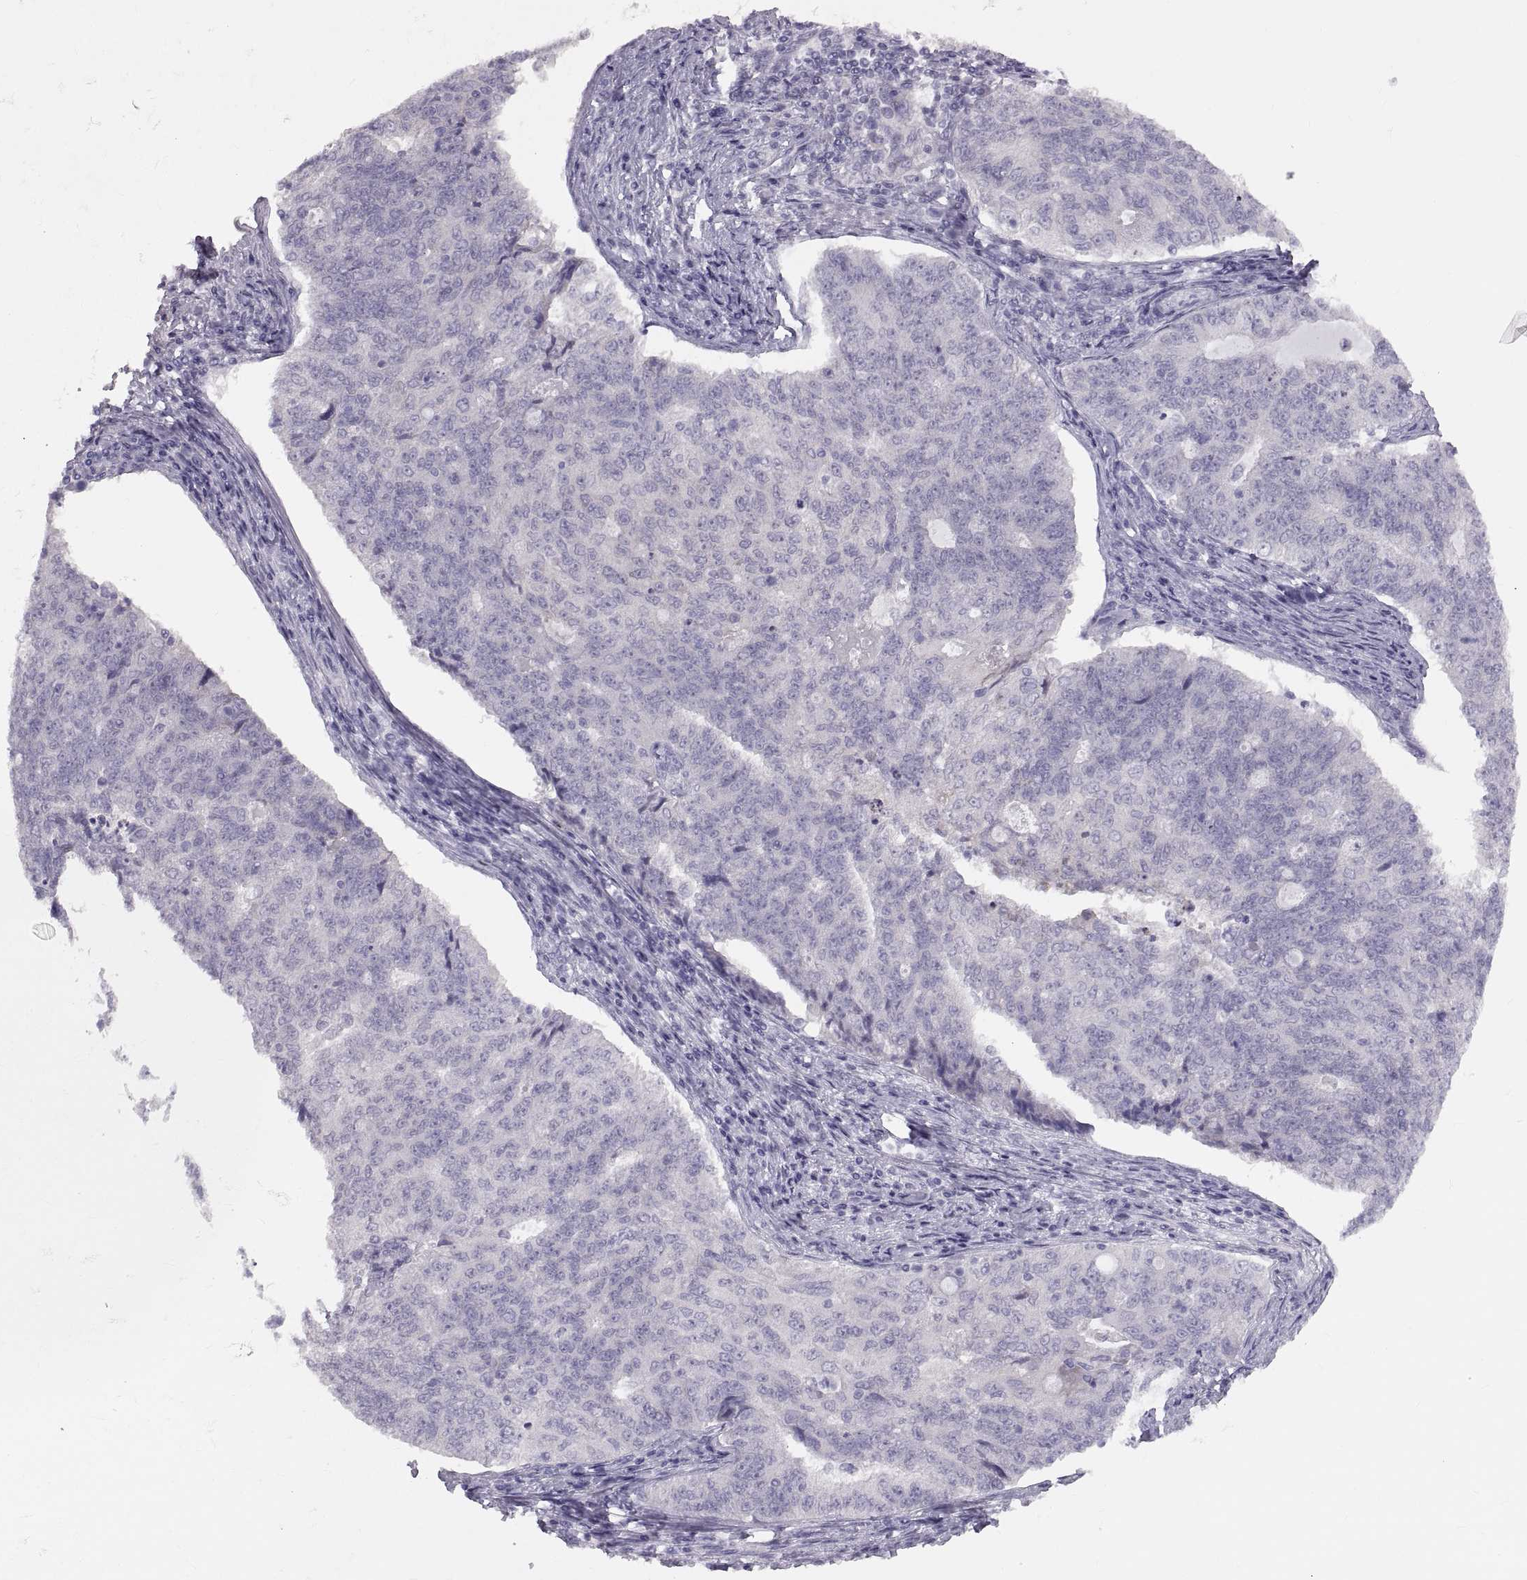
{"staining": {"intensity": "negative", "quantity": "none", "location": "none"}, "tissue": "endometrial cancer", "cell_type": "Tumor cells", "image_type": "cancer", "snomed": [{"axis": "morphology", "description": "Adenocarcinoma, NOS"}, {"axis": "topography", "description": "Endometrium"}], "caption": "The image demonstrates no staining of tumor cells in adenocarcinoma (endometrial).", "gene": "SPACDR", "patient": {"sex": "female", "age": 43}}